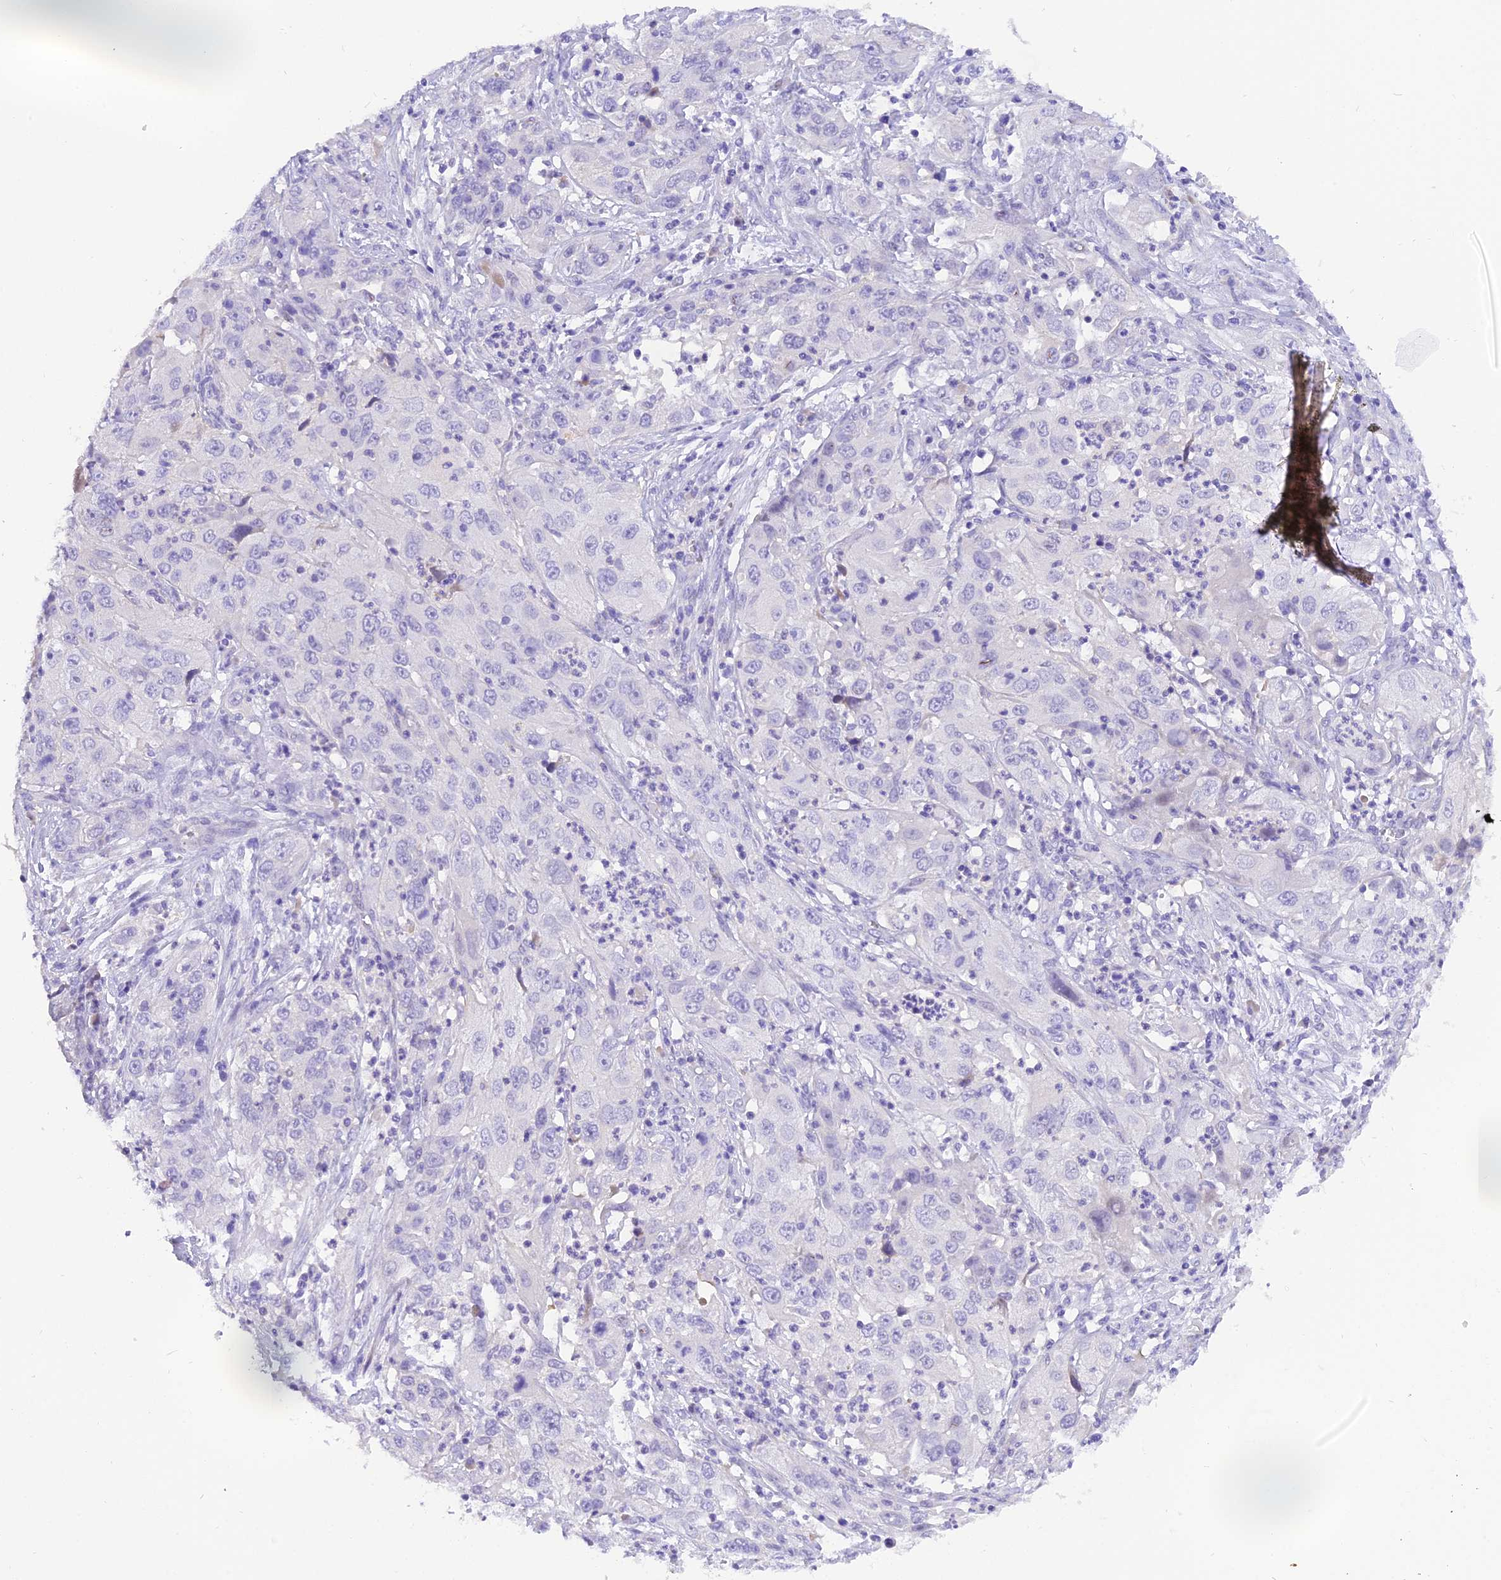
{"staining": {"intensity": "negative", "quantity": "none", "location": "none"}, "tissue": "cervical cancer", "cell_type": "Tumor cells", "image_type": "cancer", "snomed": [{"axis": "morphology", "description": "Squamous cell carcinoma, NOS"}, {"axis": "topography", "description": "Cervix"}], "caption": "Immunohistochemistry photomicrograph of neoplastic tissue: cervical squamous cell carcinoma stained with DAB reveals no significant protein positivity in tumor cells. The staining was performed using DAB (3,3'-diaminobenzidine) to visualize the protein expression in brown, while the nuclei were stained in blue with hematoxylin (Magnification: 20x).", "gene": "COL6A5", "patient": {"sex": "female", "age": 32}}